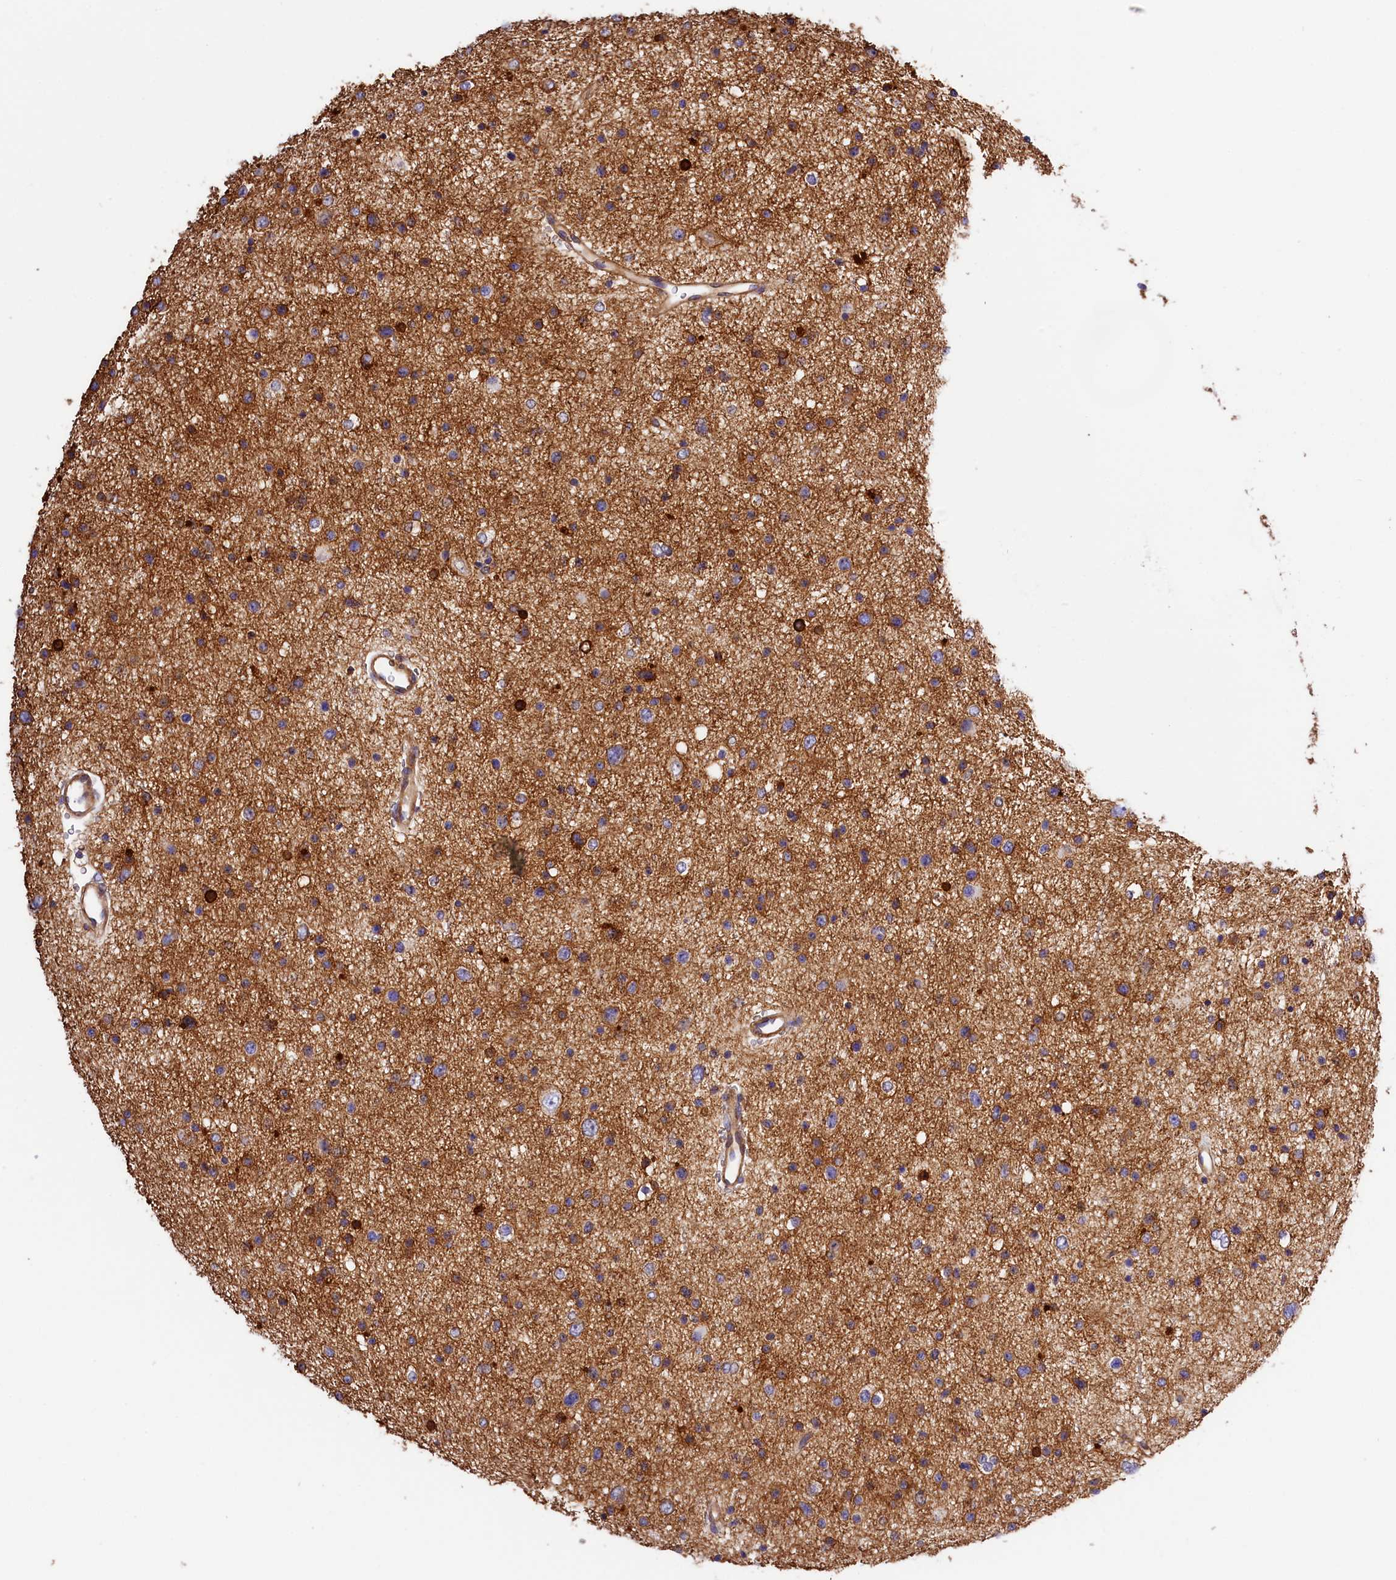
{"staining": {"intensity": "moderate", "quantity": "25%-75%", "location": "cytoplasmic/membranous"}, "tissue": "glioma", "cell_type": "Tumor cells", "image_type": "cancer", "snomed": [{"axis": "morphology", "description": "Glioma, malignant, Low grade"}, {"axis": "topography", "description": "Brain"}], "caption": "Protein analysis of glioma tissue reveals moderate cytoplasmic/membranous positivity in approximately 25%-75% of tumor cells.", "gene": "ATP2B4", "patient": {"sex": "female", "age": 37}}